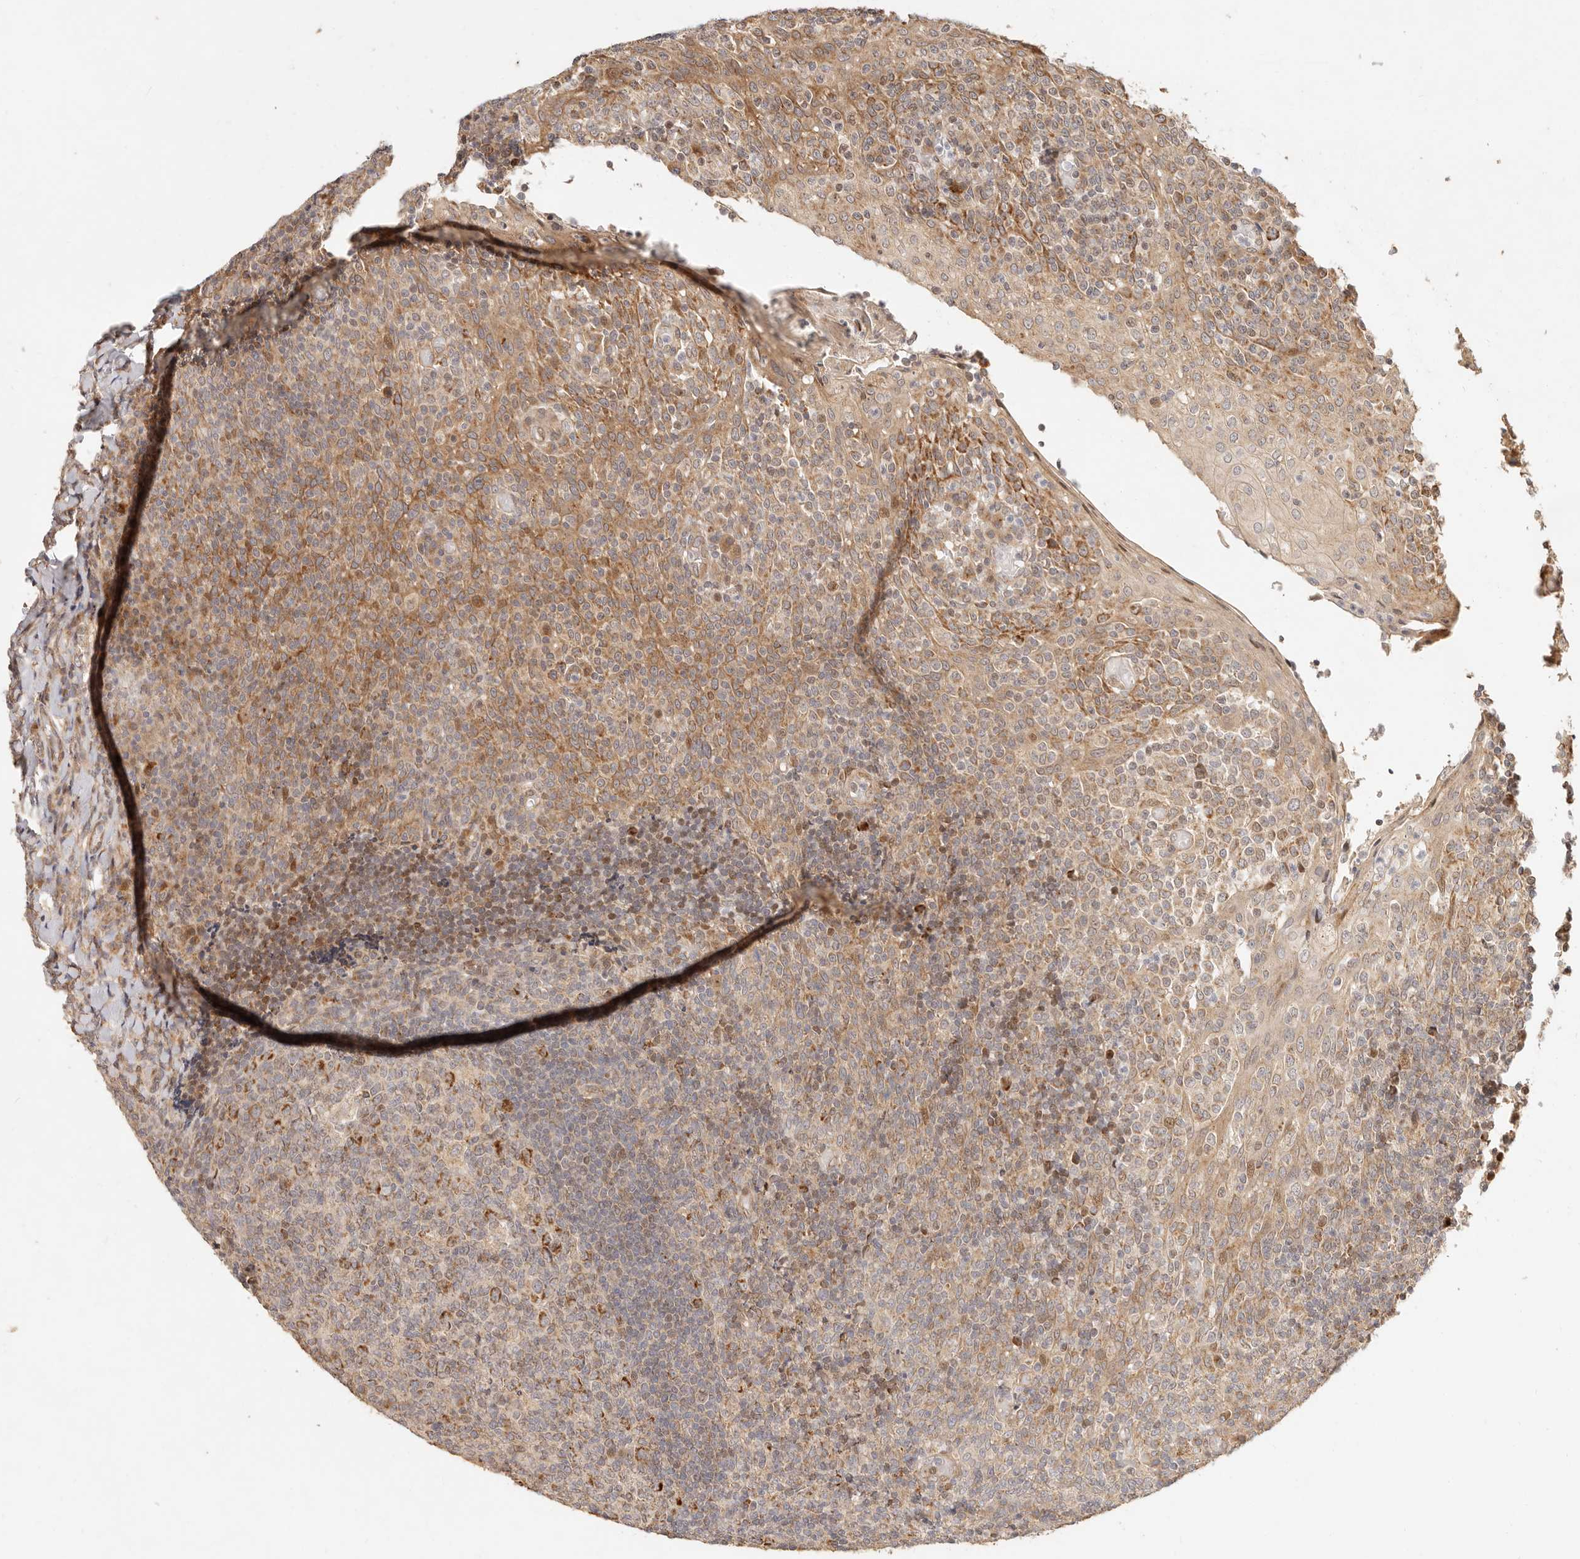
{"staining": {"intensity": "moderate", "quantity": ">75%", "location": "cytoplasmic/membranous"}, "tissue": "tonsil", "cell_type": "Germinal center cells", "image_type": "normal", "snomed": [{"axis": "morphology", "description": "Normal tissue, NOS"}, {"axis": "topography", "description": "Tonsil"}], "caption": "There is medium levels of moderate cytoplasmic/membranous staining in germinal center cells of benign tonsil, as demonstrated by immunohistochemical staining (brown color).", "gene": "TIMM17A", "patient": {"sex": "female", "age": 19}}